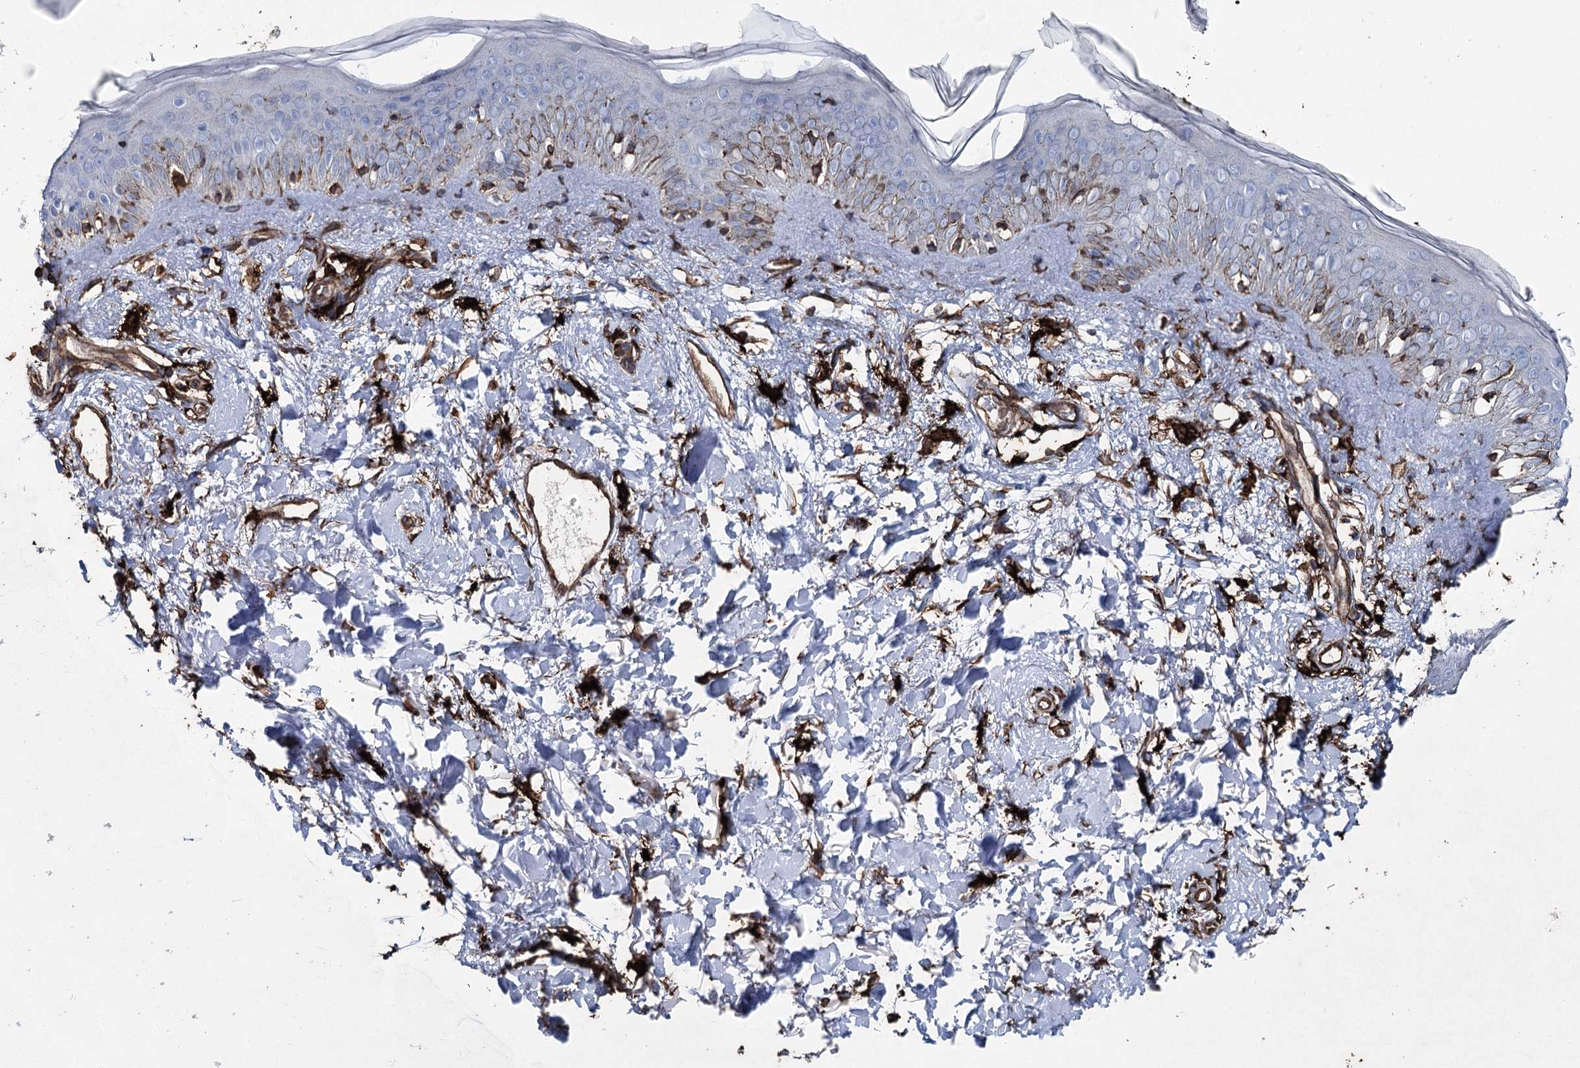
{"staining": {"intensity": "moderate", "quantity": "25%-75%", "location": "cytoplasmic/membranous"}, "tissue": "skin", "cell_type": "Fibroblasts", "image_type": "normal", "snomed": [{"axis": "morphology", "description": "Normal tissue, NOS"}, {"axis": "topography", "description": "Skin"}], "caption": "Immunohistochemistry photomicrograph of benign skin: human skin stained using IHC exhibits medium levels of moderate protein expression localized specifically in the cytoplasmic/membranous of fibroblasts, appearing as a cytoplasmic/membranous brown color.", "gene": "CLEC4M", "patient": {"sex": "female", "age": 58}}